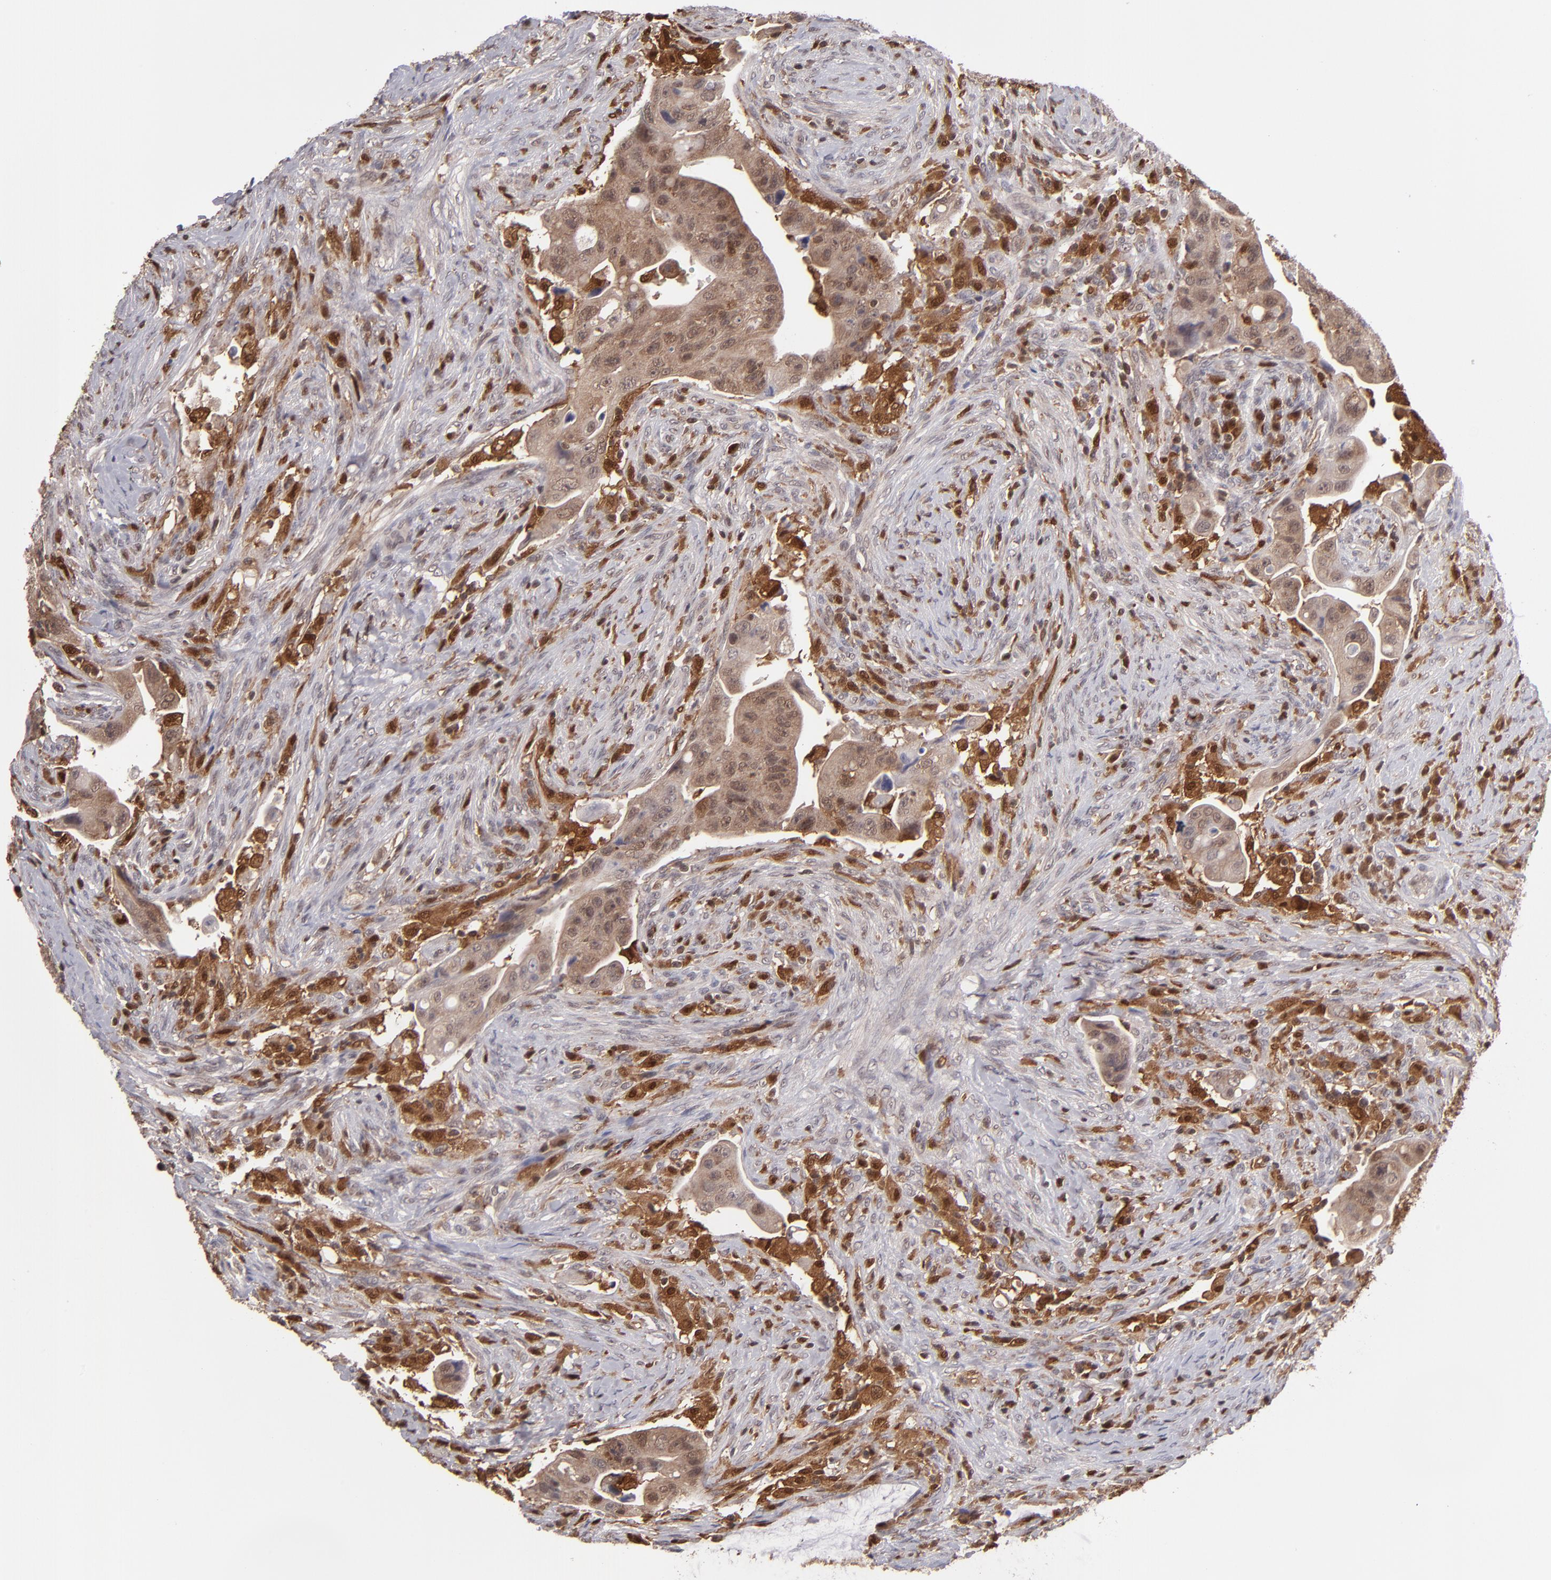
{"staining": {"intensity": "moderate", "quantity": ">75%", "location": "cytoplasmic/membranous,nuclear"}, "tissue": "colorectal cancer", "cell_type": "Tumor cells", "image_type": "cancer", "snomed": [{"axis": "morphology", "description": "Adenocarcinoma, NOS"}, {"axis": "topography", "description": "Rectum"}], "caption": "About >75% of tumor cells in adenocarcinoma (colorectal) show moderate cytoplasmic/membranous and nuclear protein staining as visualized by brown immunohistochemical staining.", "gene": "GRB2", "patient": {"sex": "female", "age": 71}}